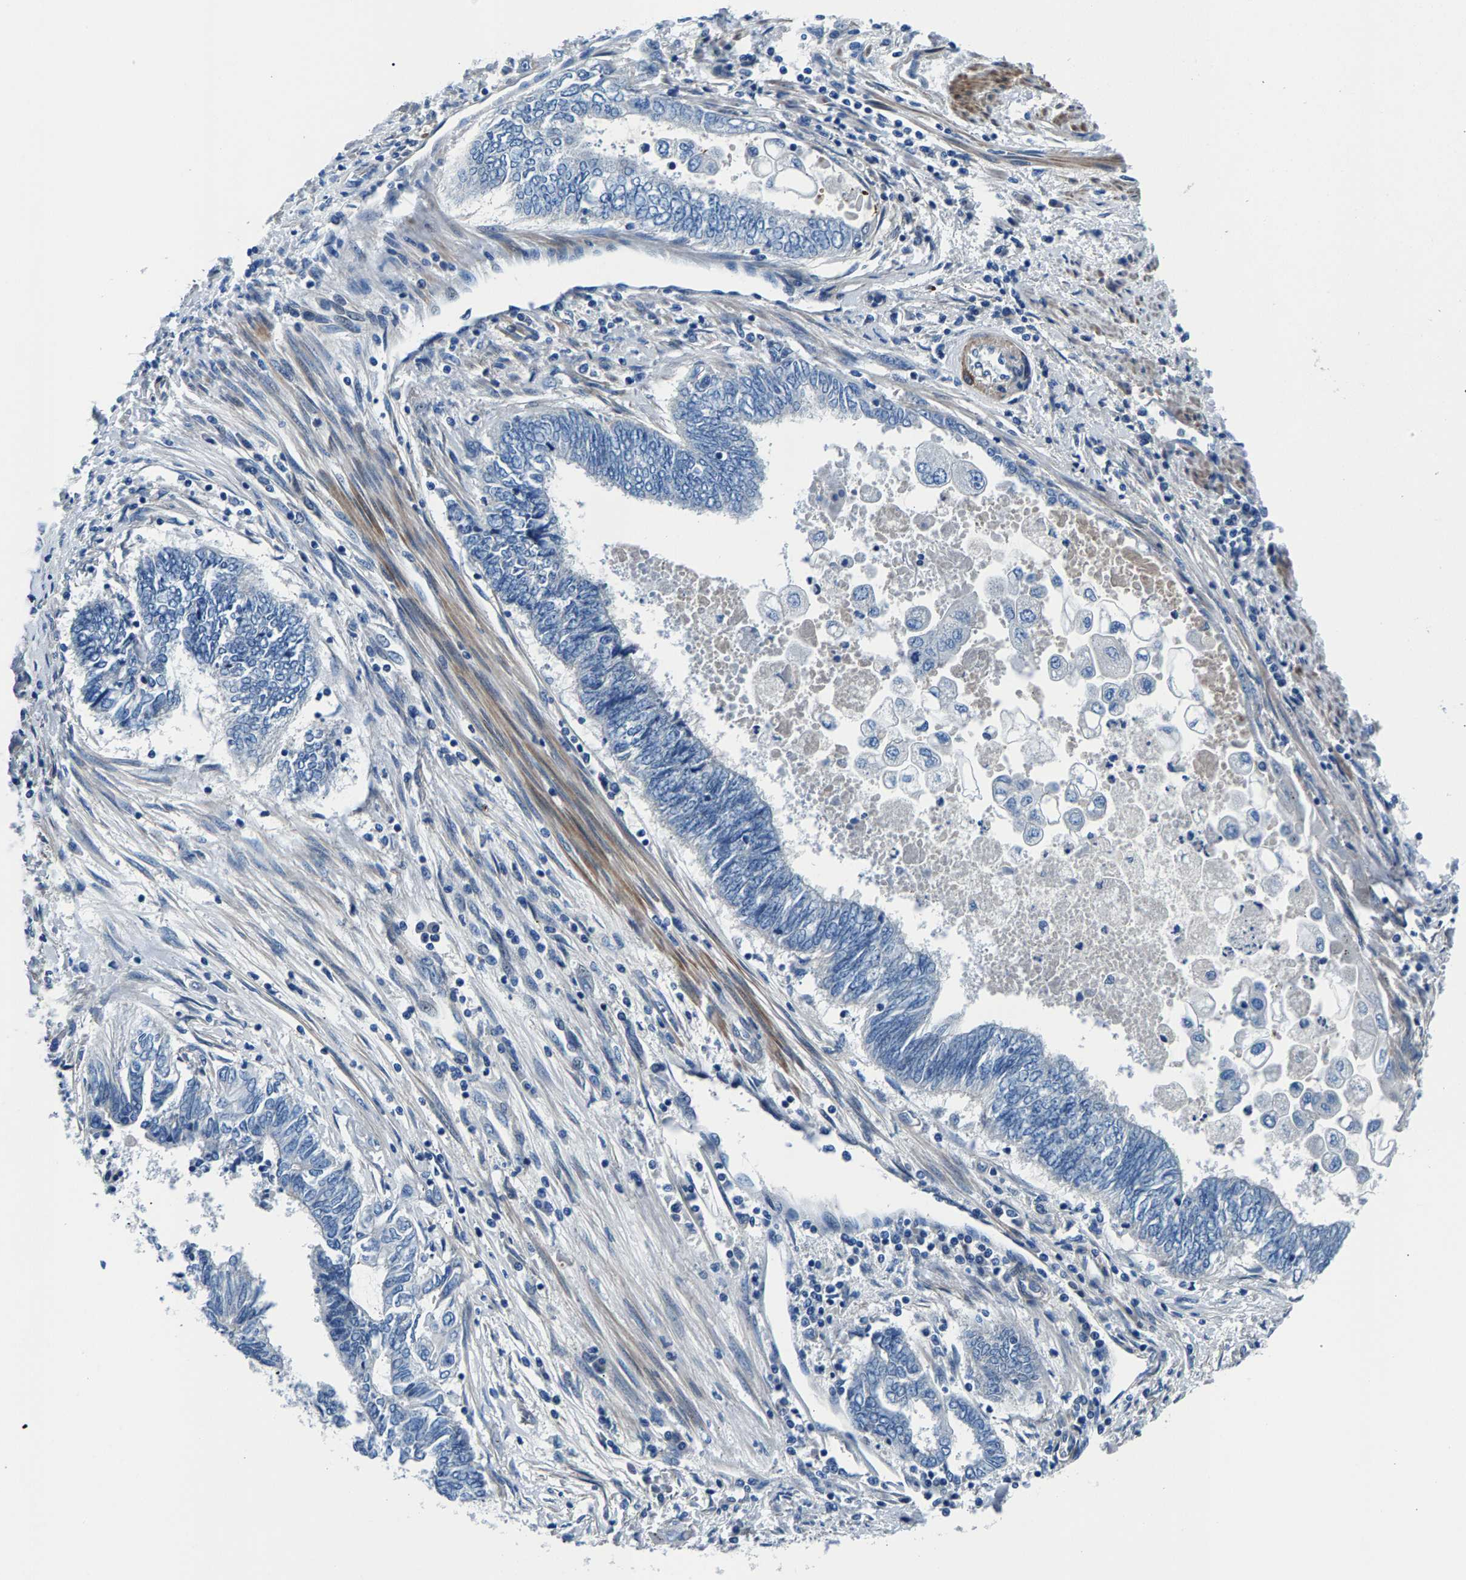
{"staining": {"intensity": "negative", "quantity": "none", "location": "none"}, "tissue": "endometrial cancer", "cell_type": "Tumor cells", "image_type": "cancer", "snomed": [{"axis": "morphology", "description": "Adenocarcinoma, NOS"}, {"axis": "topography", "description": "Uterus"}, {"axis": "topography", "description": "Endometrium"}], "caption": "Immunohistochemical staining of human adenocarcinoma (endometrial) demonstrates no significant staining in tumor cells. (DAB immunohistochemistry, high magnification).", "gene": "CDRT4", "patient": {"sex": "female", "age": 70}}